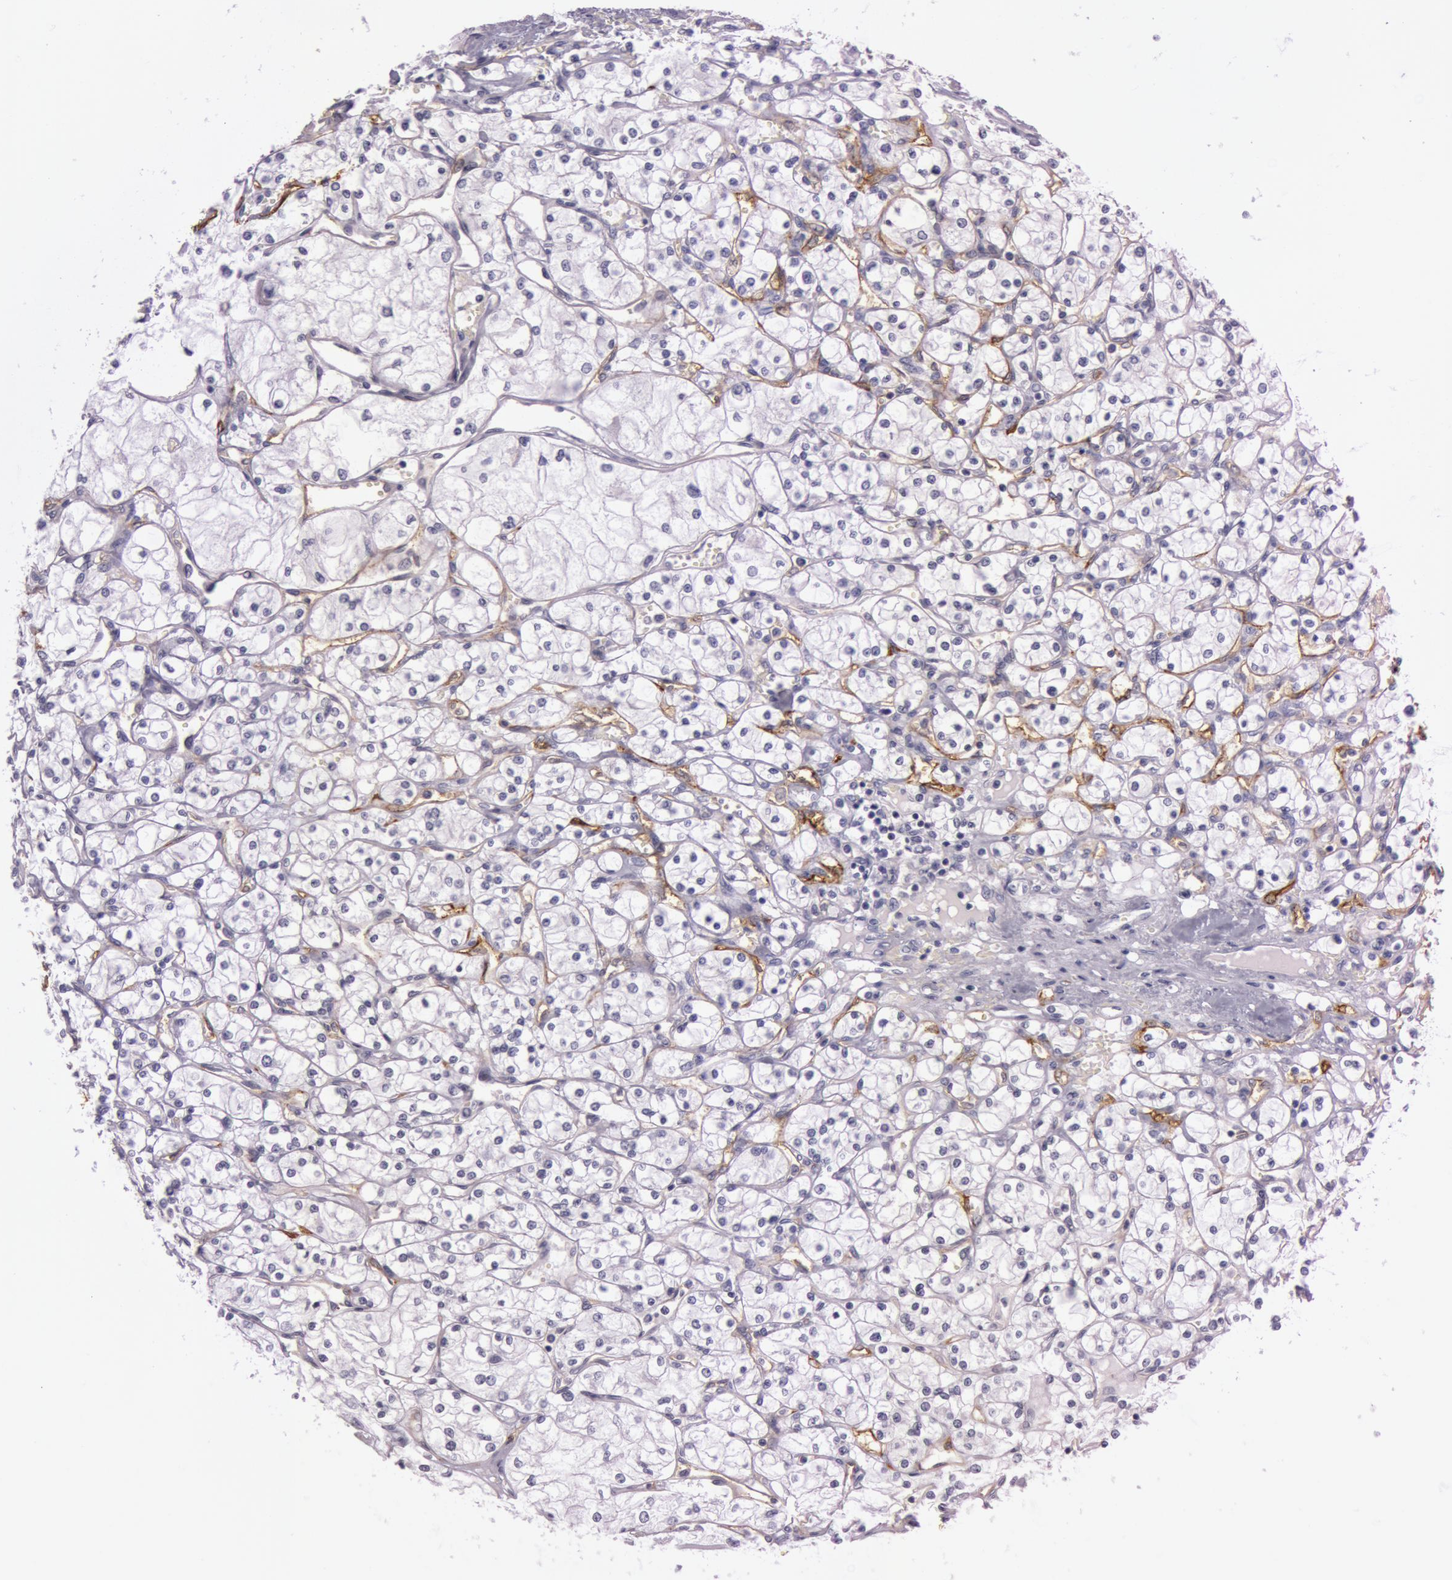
{"staining": {"intensity": "negative", "quantity": "none", "location": "none"}, "tissue": "renal cancer", "cell_type": "Tumor cells", "image_type": "cancer", "snomed": [{"axis": "morphology", "description": "Adenocarcinoma, NOS"}, {"axis": "topography", "description": "Kidney"}], "caption": "DAB (3,3'-diaminobenzidine) immunohistochemical staining of renal cancer demonstrates no significant positivity in tumor cells.", "gene": "FOLH1", "patient": {"sex": "male", "age": 61}}